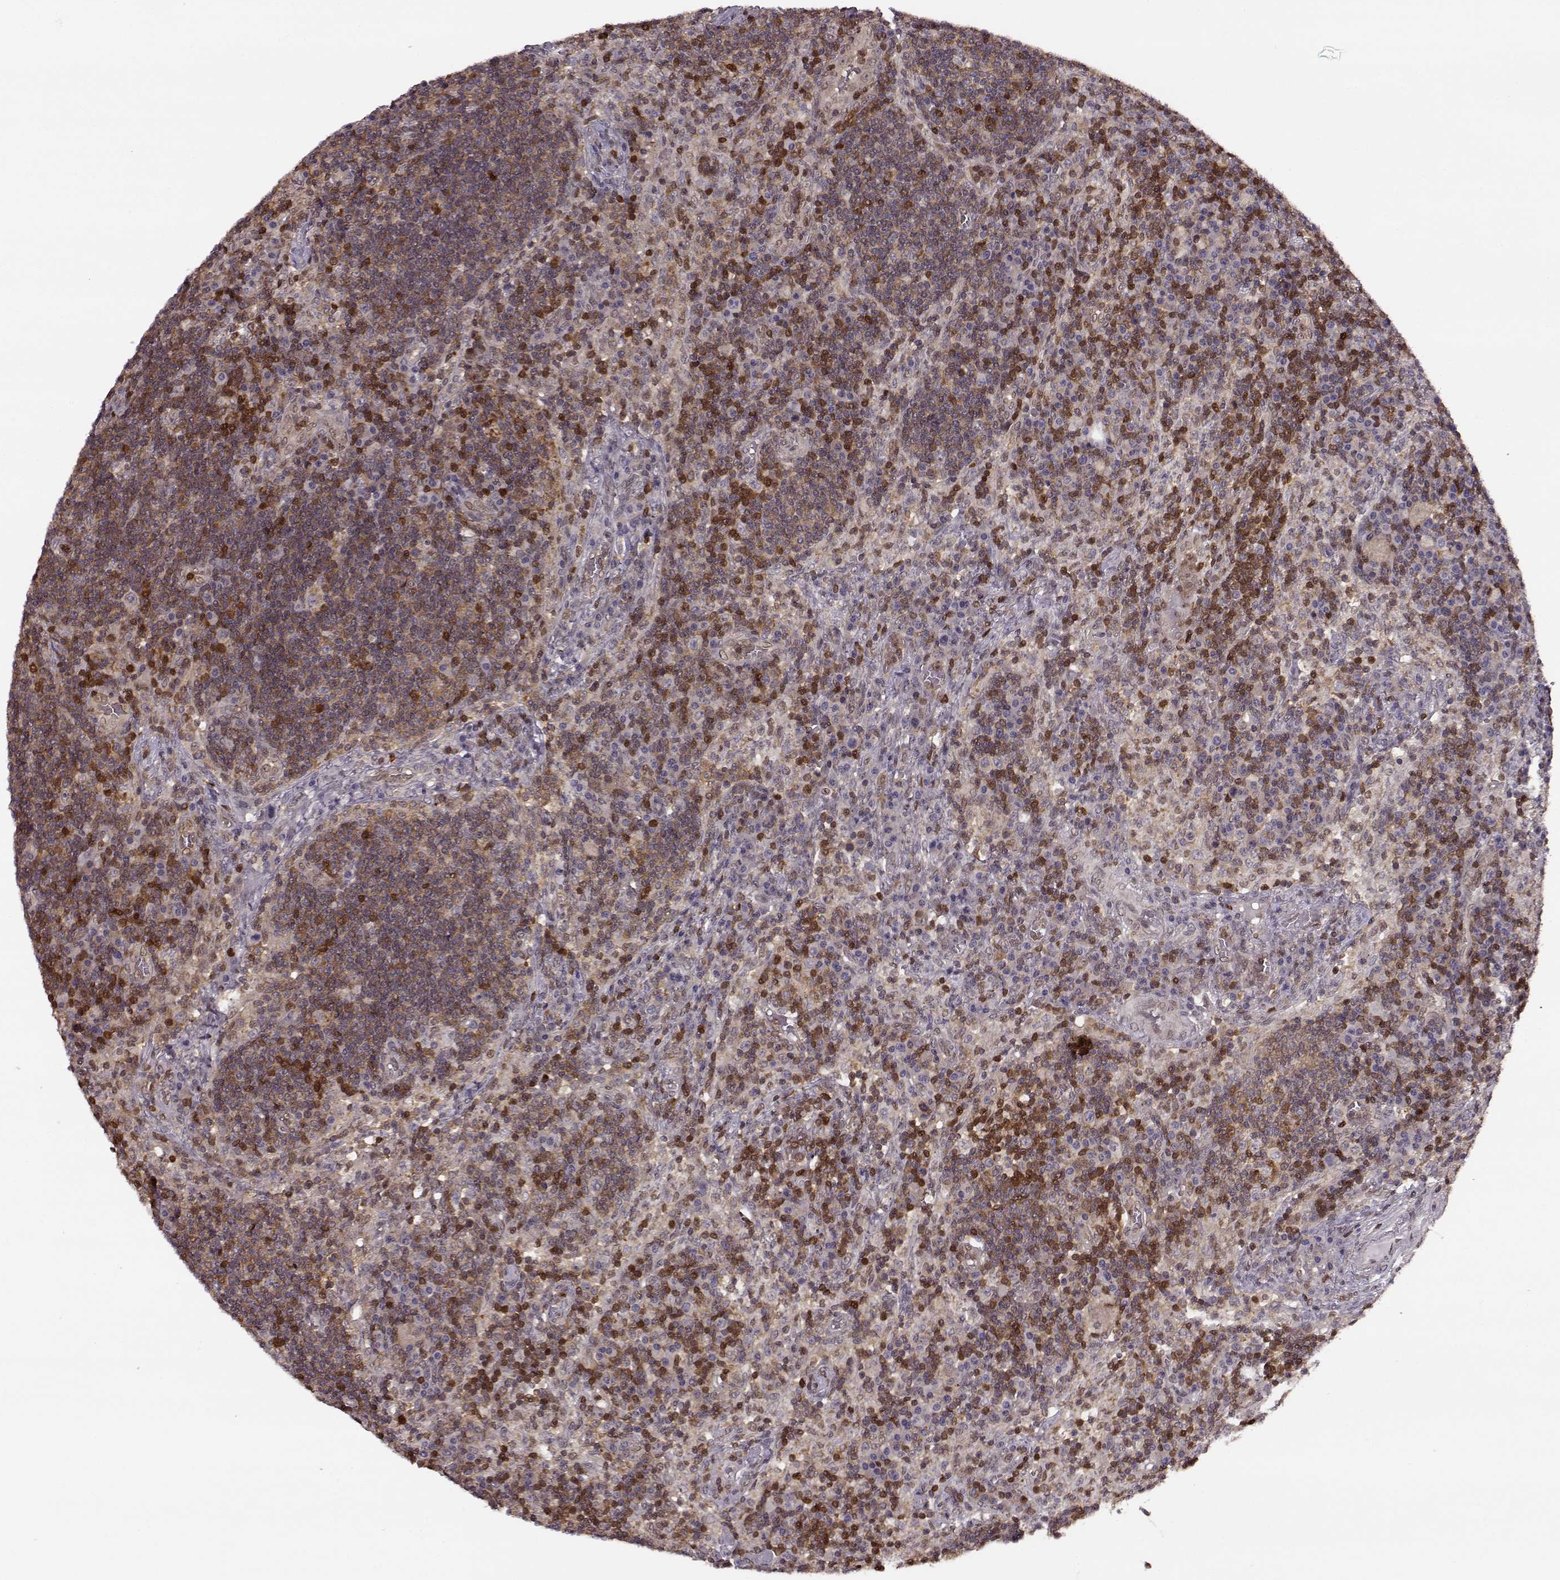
{"staining": {"intensity": "strong", "quantity": "25%-75%", "location": "cytoplasmic/membranous"}, "tissue": "lymph node", "cell_type": "Germinal center cells", "image_type": "normal", "snomed": [{"axis": "morphology", "description": "Normal tissue, NOS"}, {"axis": "topography", "description": "Lymph node"}], "caption": "High-power microscopy captured an IHC micrograph of benign lymph node, revealing strong cytoplasmic/membranous staining in about 25%-75% of germinal center cells. Using DAB (brown) and hematoxylin (blue) stains, captured at high magnification using brightfield microscopy.", "gene": "MFSD1", "patient": {"sex": "male", "age": 63}}